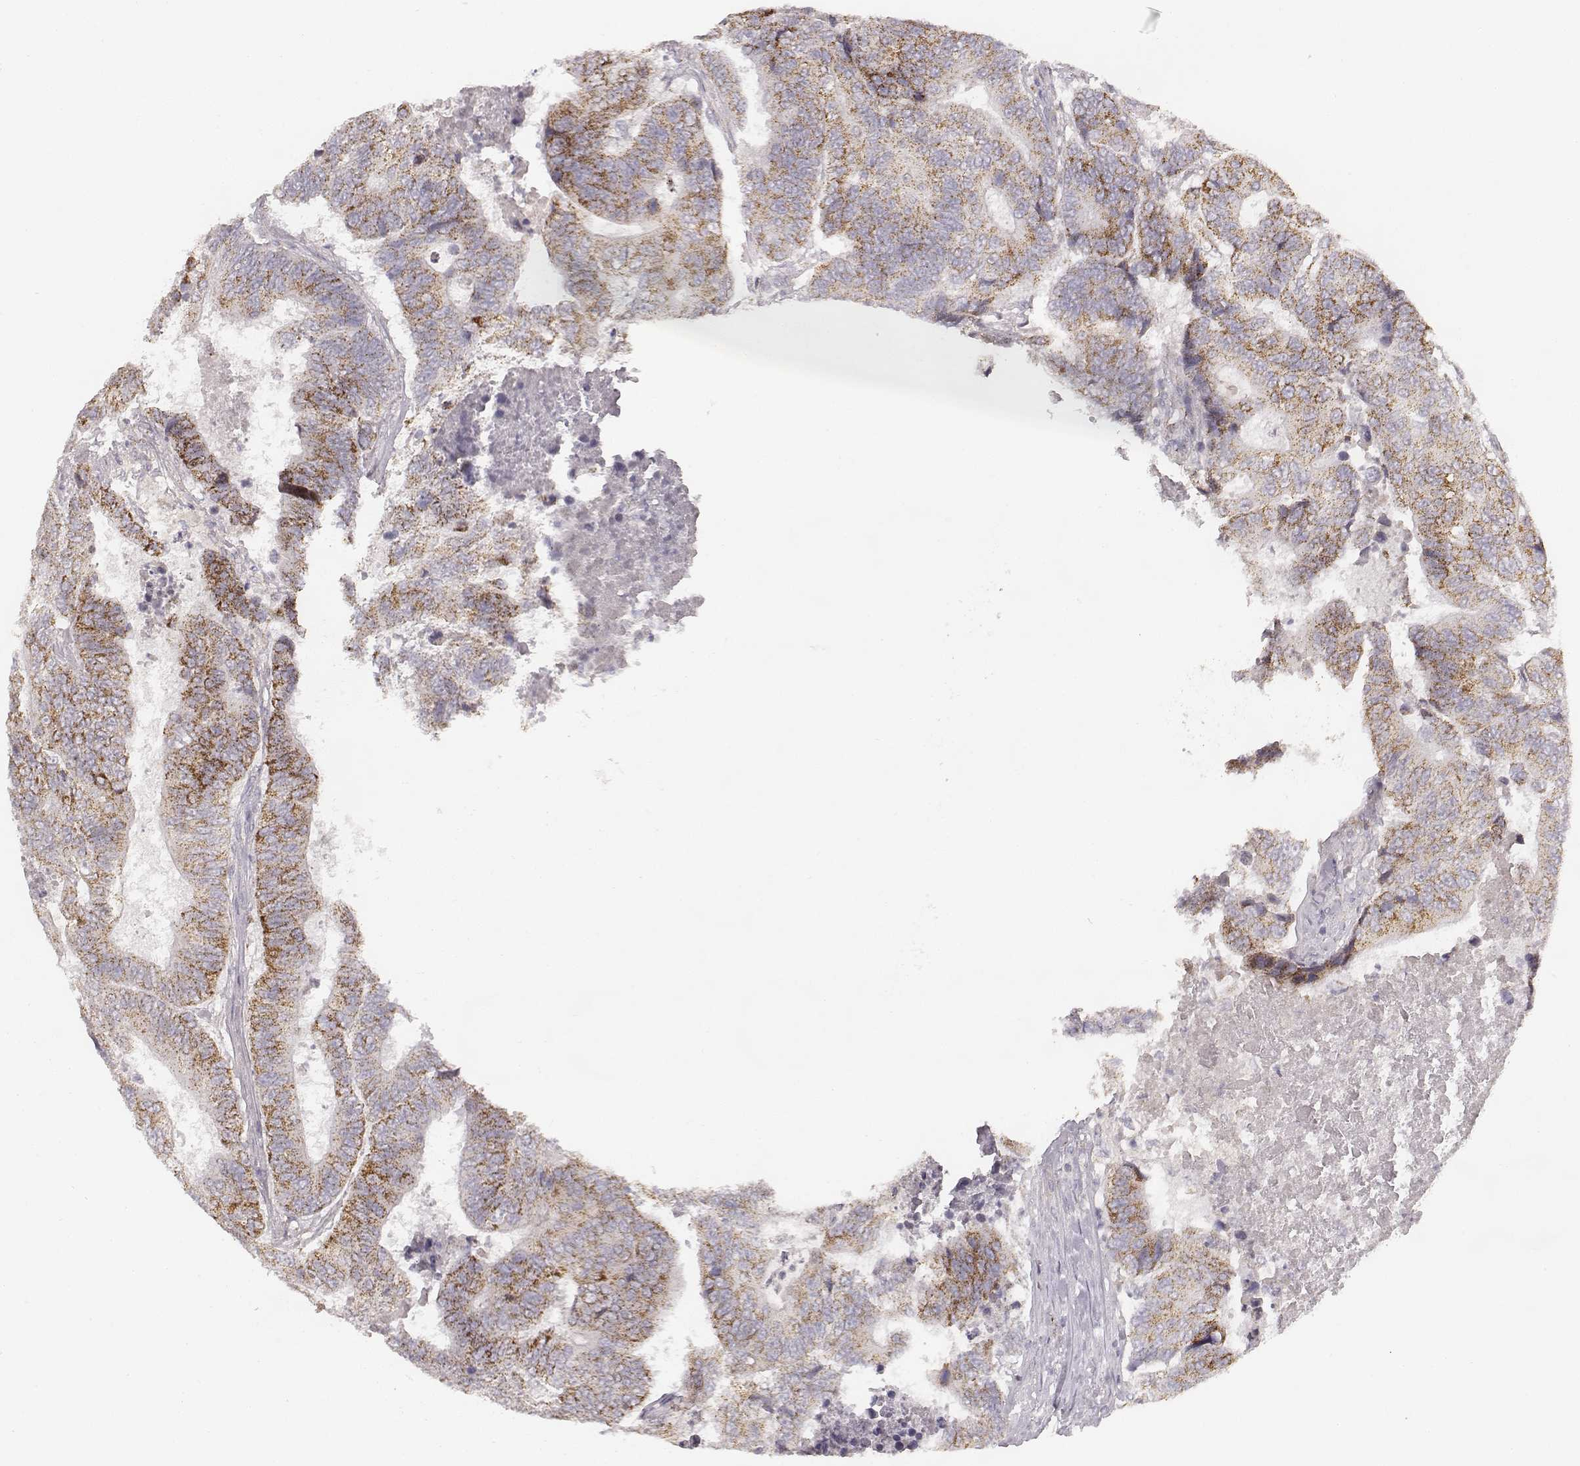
{"staining": {"intensity": "moderate", "quantity": ">75%", "location": "cytoplasmic/membranous"}, "tissue": "colorectal cancer", "cell_type": "Tumor cells", "image_type": "cancer", "snomed": [{"axis": "morphology", "description": "Adenocarcinoma, NOS"}, {"axis": "topography", "description": "Colon"}], "caption": "A photomicrograph showing moderate cytoplasmic/membranous staining in approximately >75% of tumor cells in colorectal adenocarcinoma, as visualized by brown immunohistochemical staining.", "gene": "ABCD3", "patient": {"sex": "female", "age": 48}}